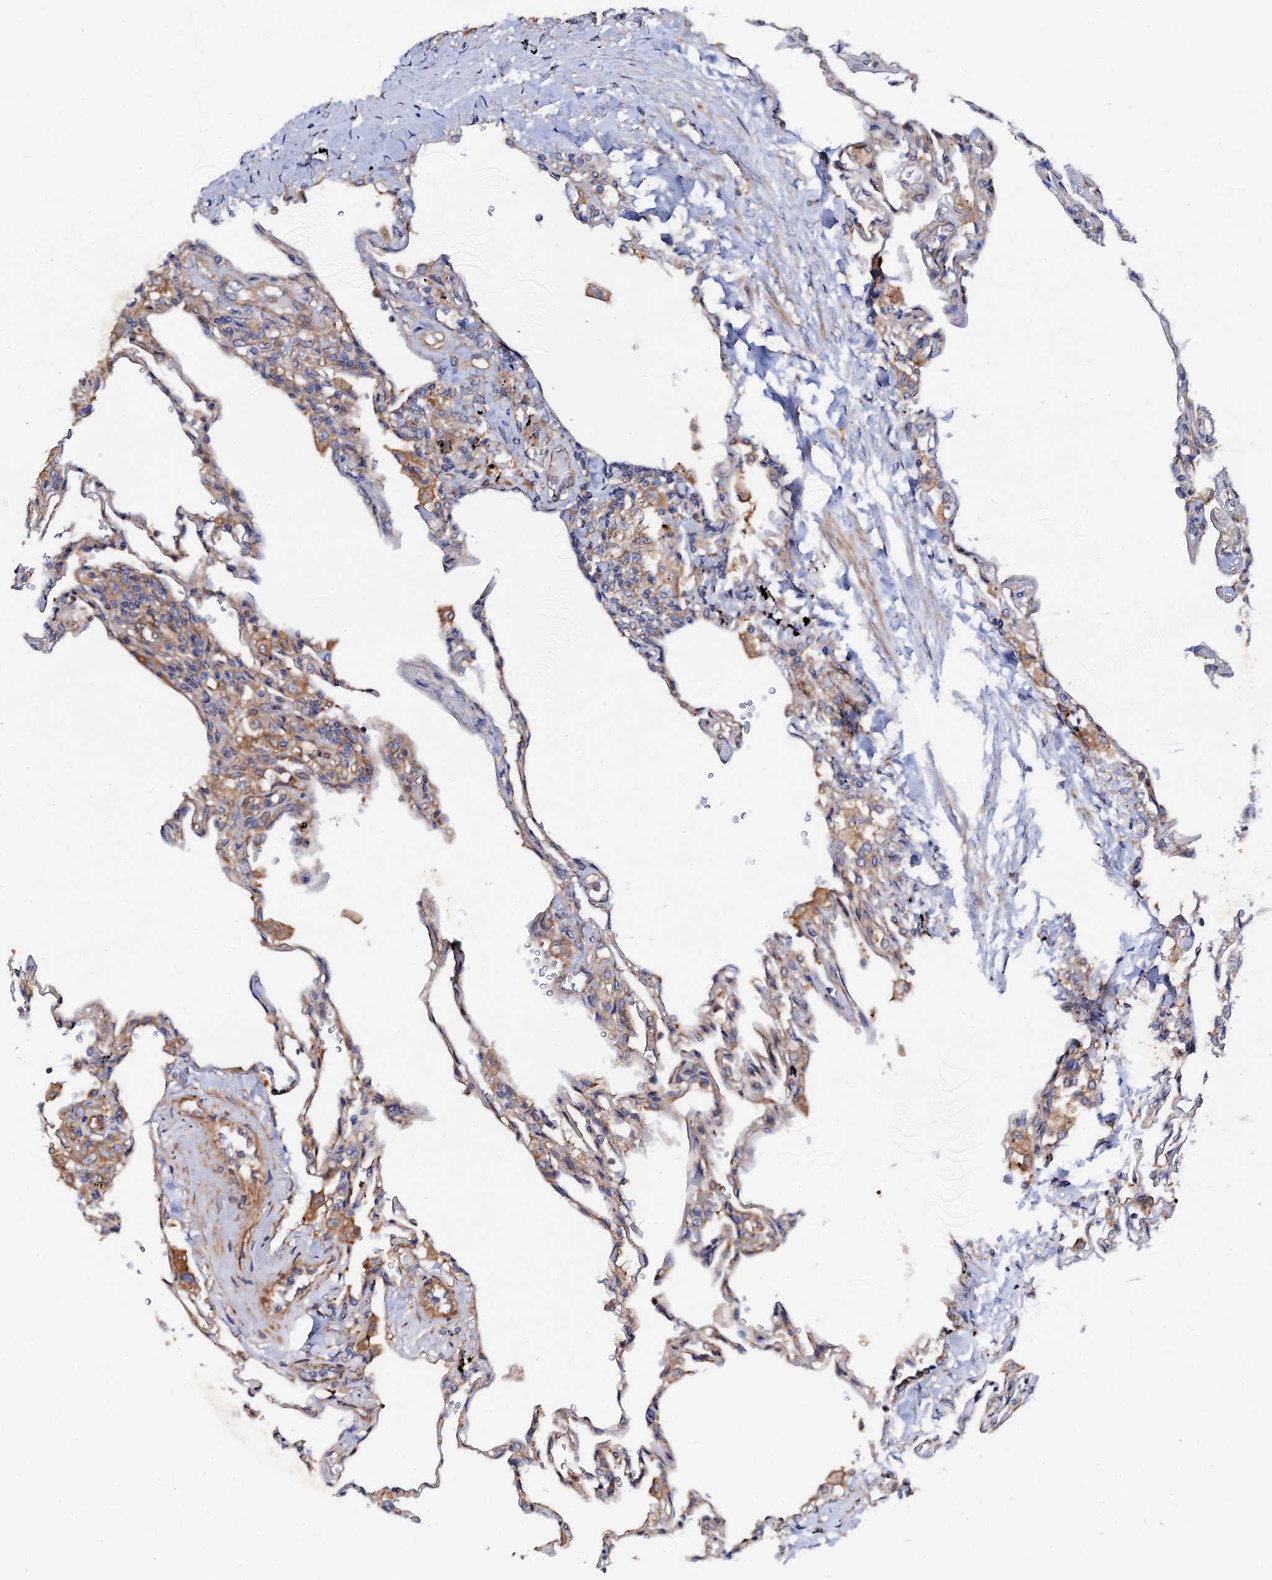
{"staining": {"intensity": "negative", "quantity": "none", "location": "none"}, "tissue": "lung", "cell_type": "Alveolar cells", "image_type": "normal", "snomed": [{"axis": "morphology", "description": "Normal tissue, NOS"}, {"axis": "topography", "description": "Lung"}], "caption": "A high-resolution micrograph shows immunohistochemistry (IHC) staining of normal lung, which displays no significant staining in alveolar cells. Nuclei are stained in blue.", "gene": "MRPL48", "patient": {"sex": "male", "age": 59}}